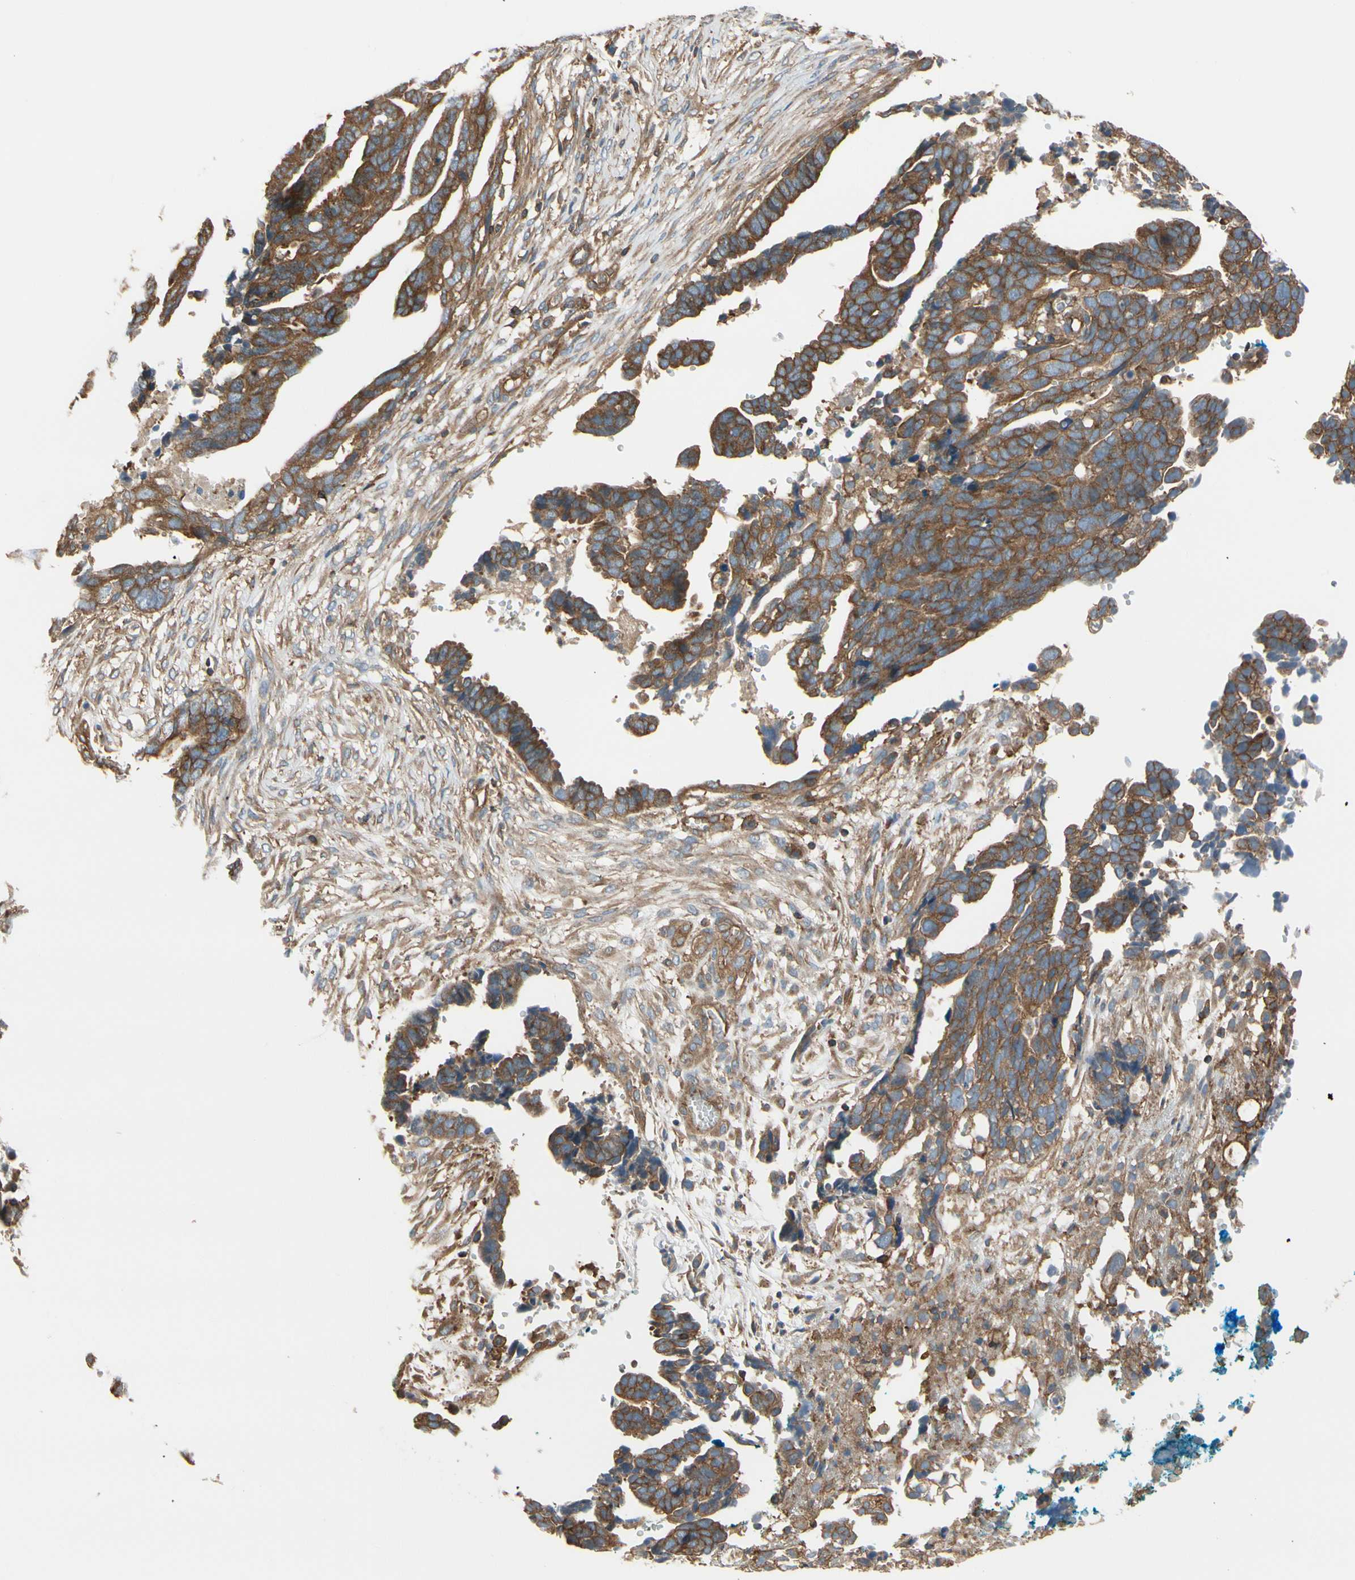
{"staining": {"intensity": "moderate", "quantity": ">75%", "location": "cytoplasmic/membranous"}, "tissue": "ovarian cancer", "cell_type": "Tumor cells", "image_type": "cancer", "snomed": [{"axis": "morphology", "description": "Normal tissue, NOS"}, {"axis": "morphology", "description": "Cystadenocarcinoma, serous, NOS"}, {"axis": "topography", "description": "Fallopian tube"}, {"axis": "topography", "description": "Ovary"}], "caption": "Immunohistochemical staining of human ovarian cancer (serous cystadenocarcinoma) shows medium levels of moderate cytoplasmic/membranous staining in about >75% of tumor cells.", "gene": "EPS15", "patient": {"sex": "female", "age": 56}}